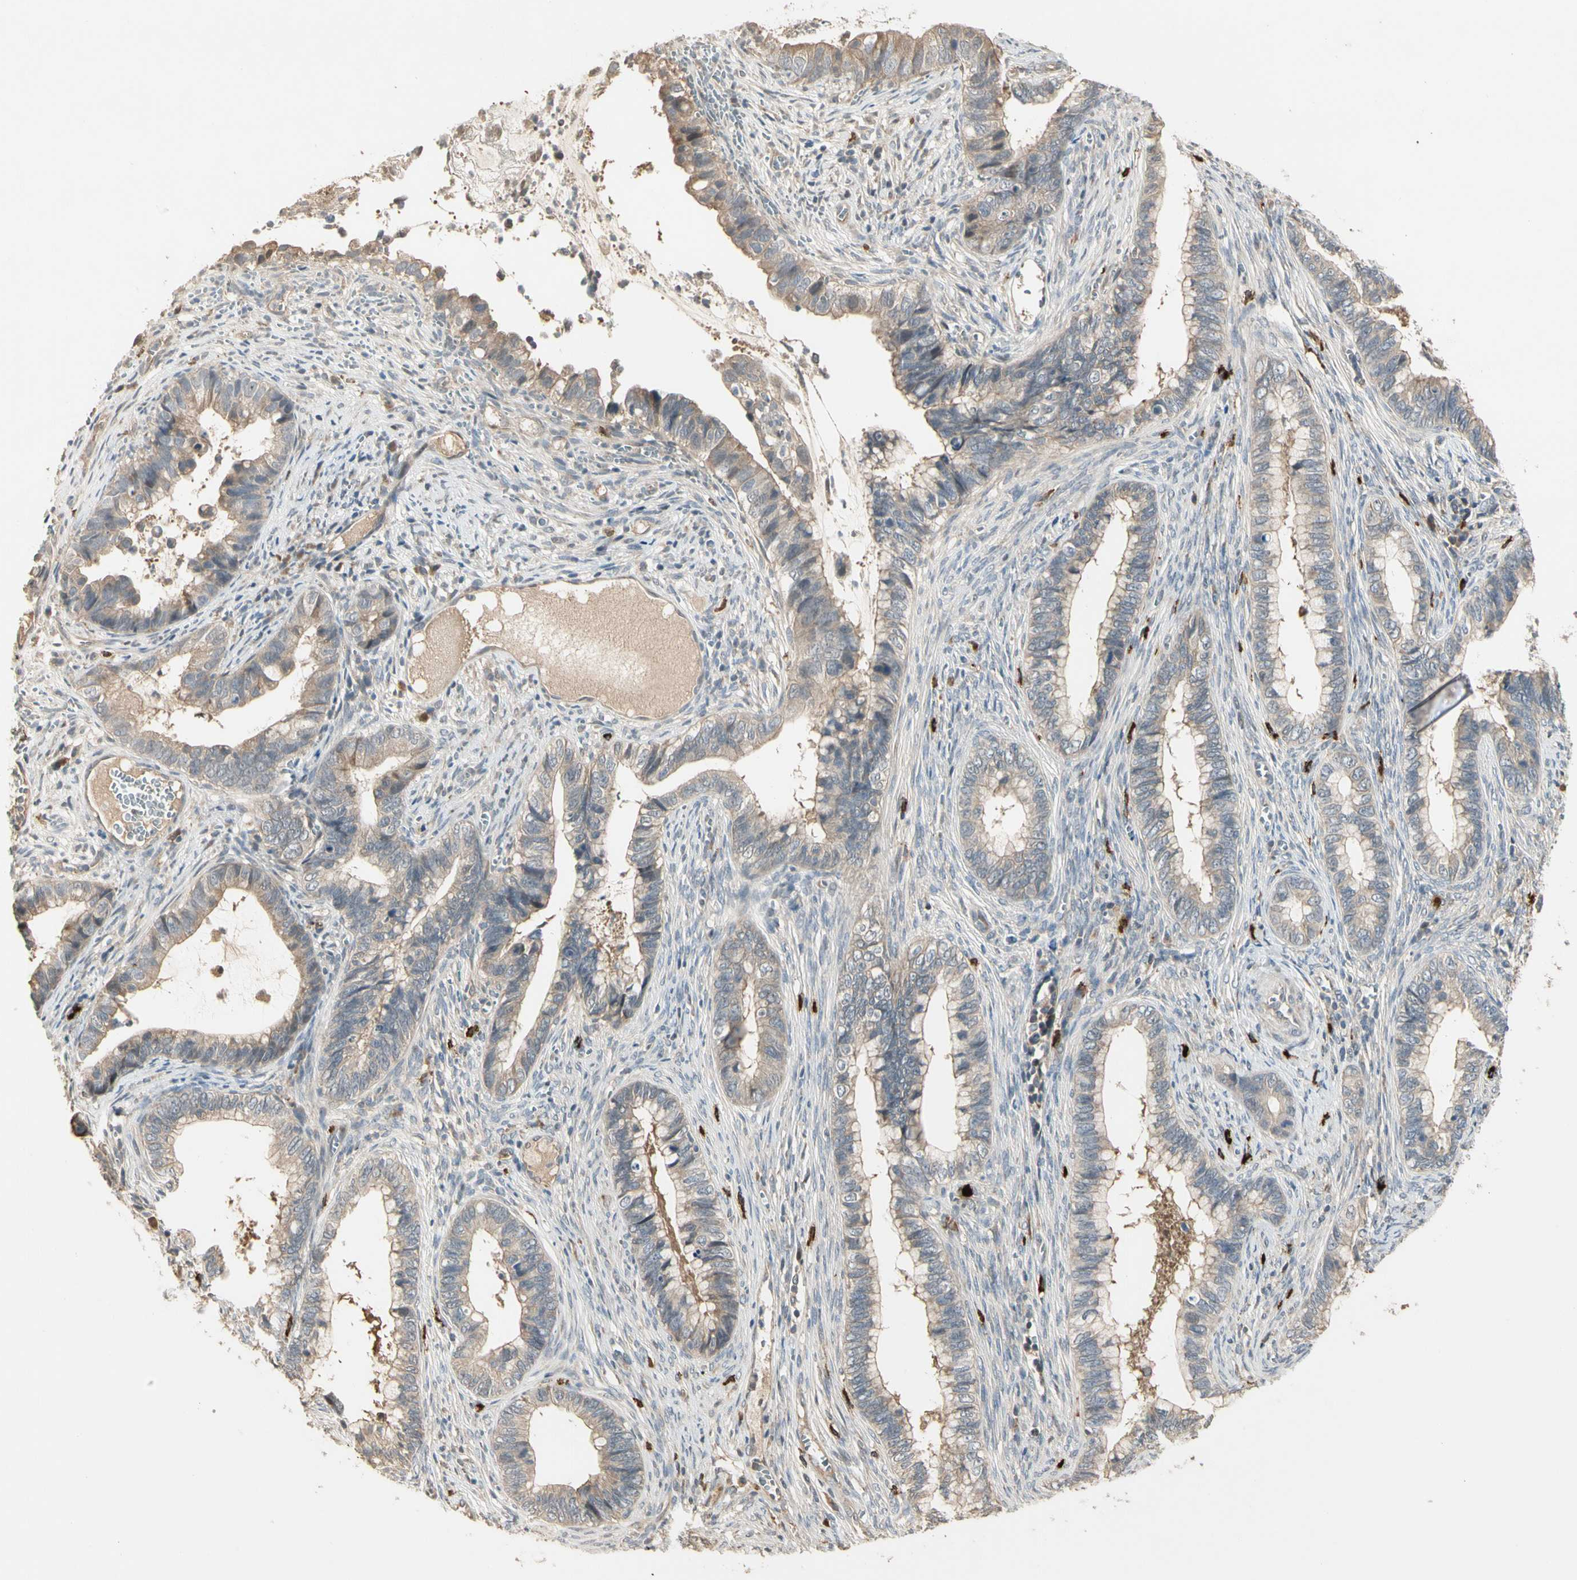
{"staining": {"intensity": "moderate", "quantity": "25%-75%", "location": "cytoplasmic/membranous"}, "tissue": "cervical cancer", "cell_type": "Tumor cells", "image_type": "cancer", "snomed": [{"axis": "morphology", "description": "Adenocarcinoma, NOS"}, {"axis": "topography", "description": "Cervix"}], "caption": "IHC (DAB) staining of cervical cancer shows moderate cytoplasmic/membranous protein staining in about 25%-75% of tumor cells. (DAB IHC, brown staining for protein, blue staining for nuclei).", "gene": "ATG4C", "patient": {"sex": "female", "age": 44}}